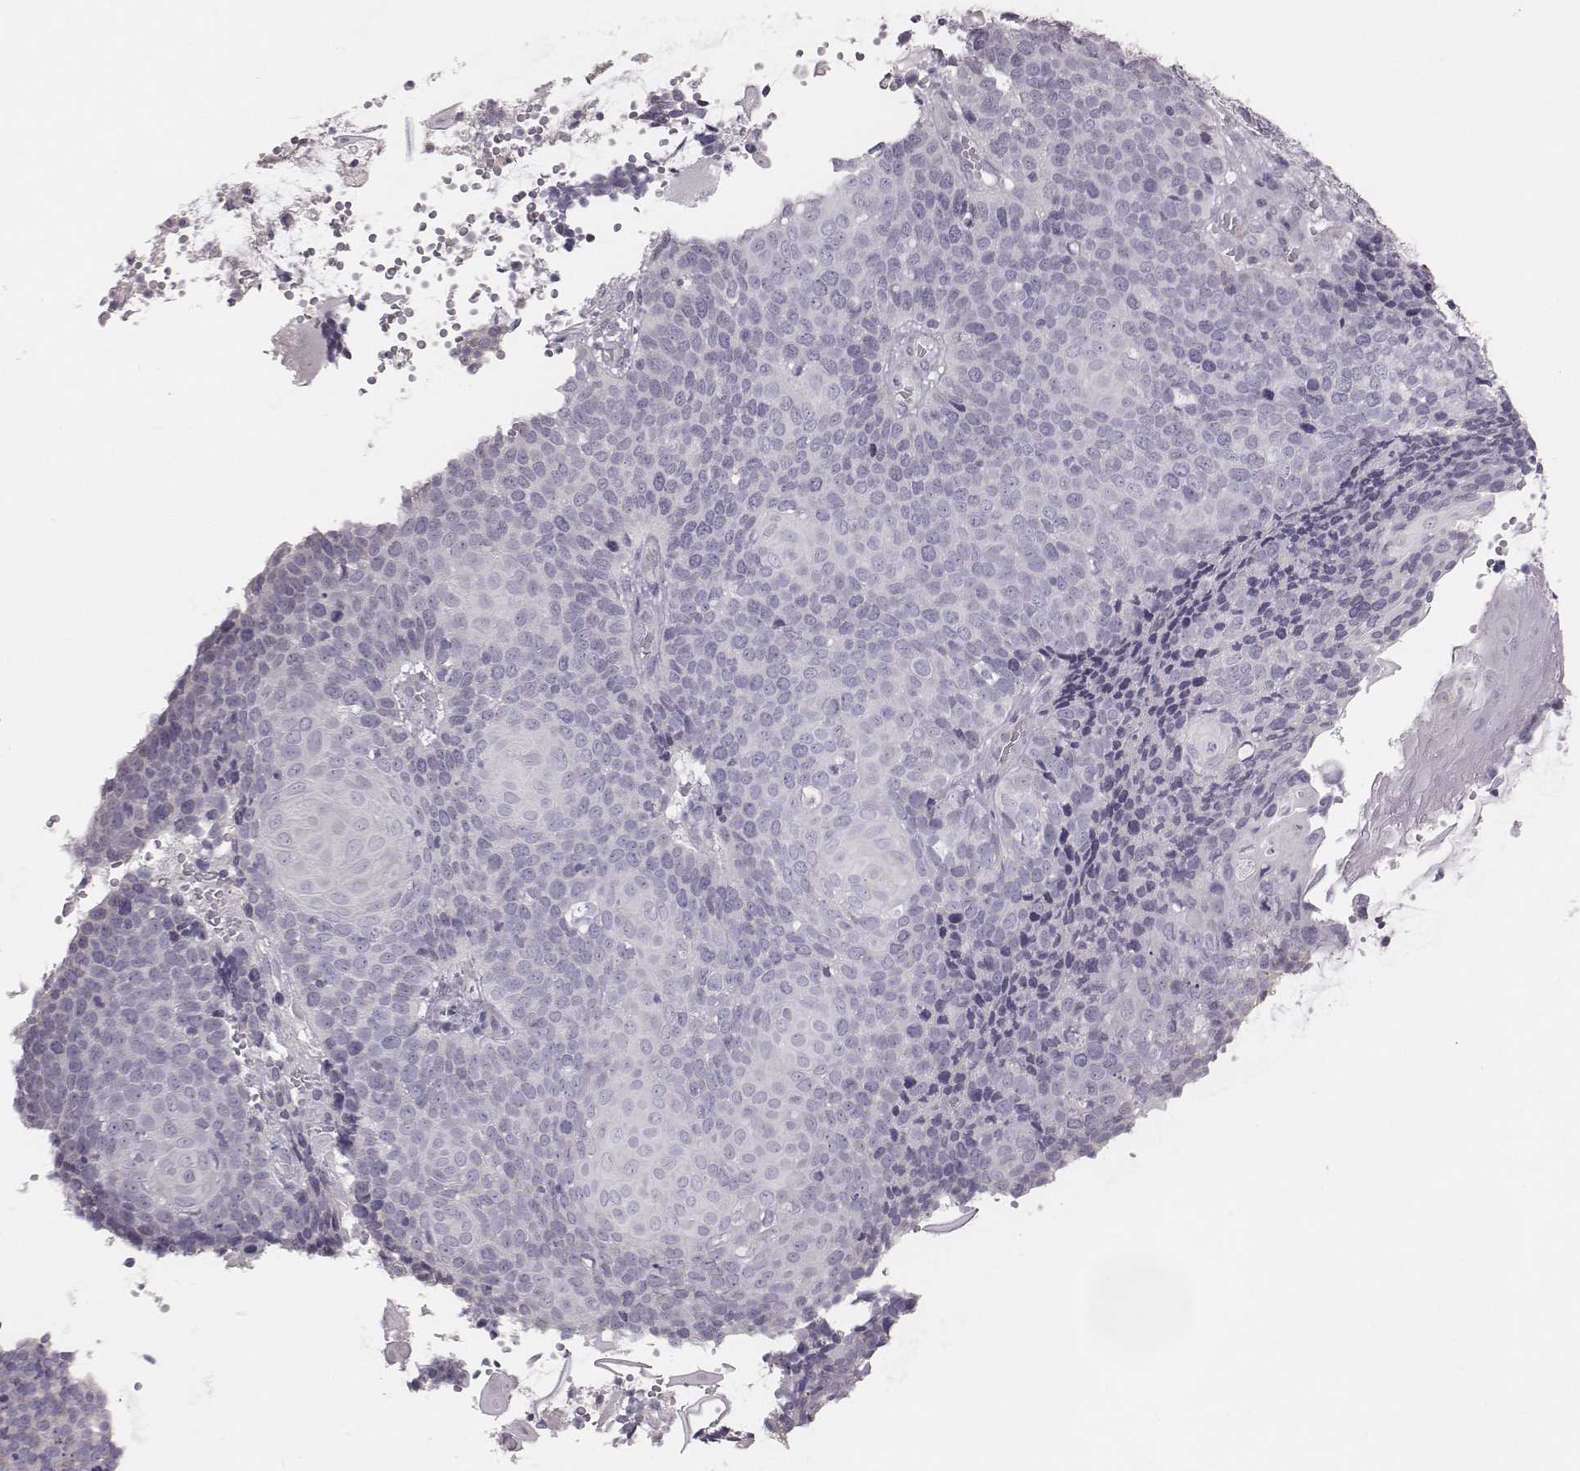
{"staining": {"intensity": "negative", "quantity": "none", "location": "none"}, "tissue": "cervical cancer", "cell_type": "Tumor cells", "image_type": "cancer", "snomed": [{"axis": "morphology", "description": "Squamous cell carcinoma, NOS"}, {"axis": "topography", "description": "Cervix"}], "caption": "Immunohistochemistry (IHC) photomicrograph of cervical cancer (squamous cell carcinoma) stained for a protein (brown), which shows no expression in tumor cells.", "gene": "C6orf58", "patient": {"sex": "female", "age": 39}}